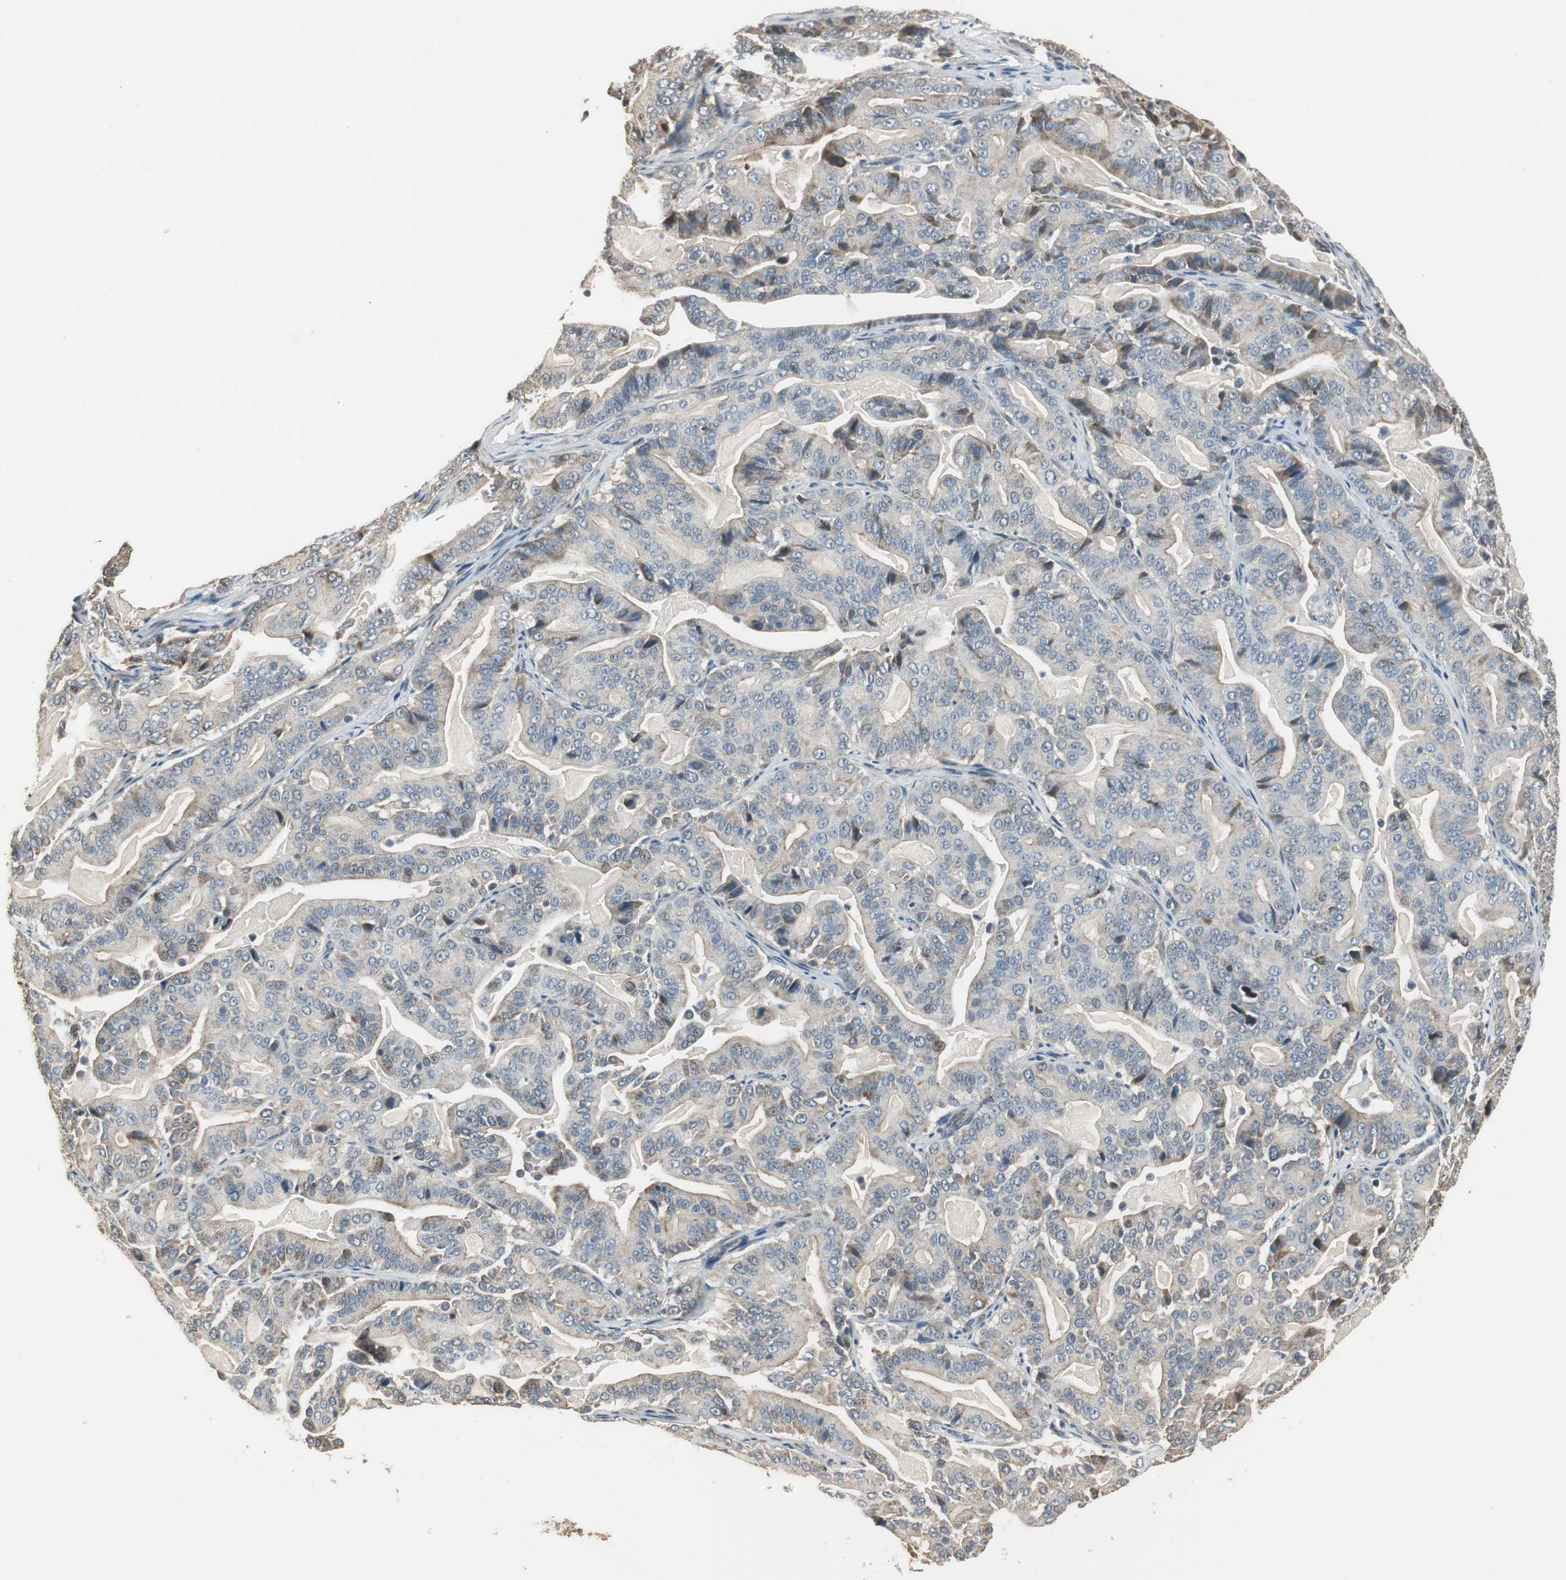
{"staining": {"intensity": "moderate", "quantity": "25%-75%", "location": "cytoplasmic/membranous"}, "tissue": "pancreatic cancer", "cell_type": "Tumor cells", "image_type": "cancer", "snomed": [{"axis": "morphology", "description": "Adenocarcinoma, NOS"}, {"axis": "topography", "description": "Pancreas"}], "caption": "Moderate cytoplasmic/membranous staining is appreciated in approximately 25%-75% of tumor cells in pancreatic cancer (adenocarcinoma).", "gene": "MSTO1", "patient": {"sex": "male", "age": 63}}